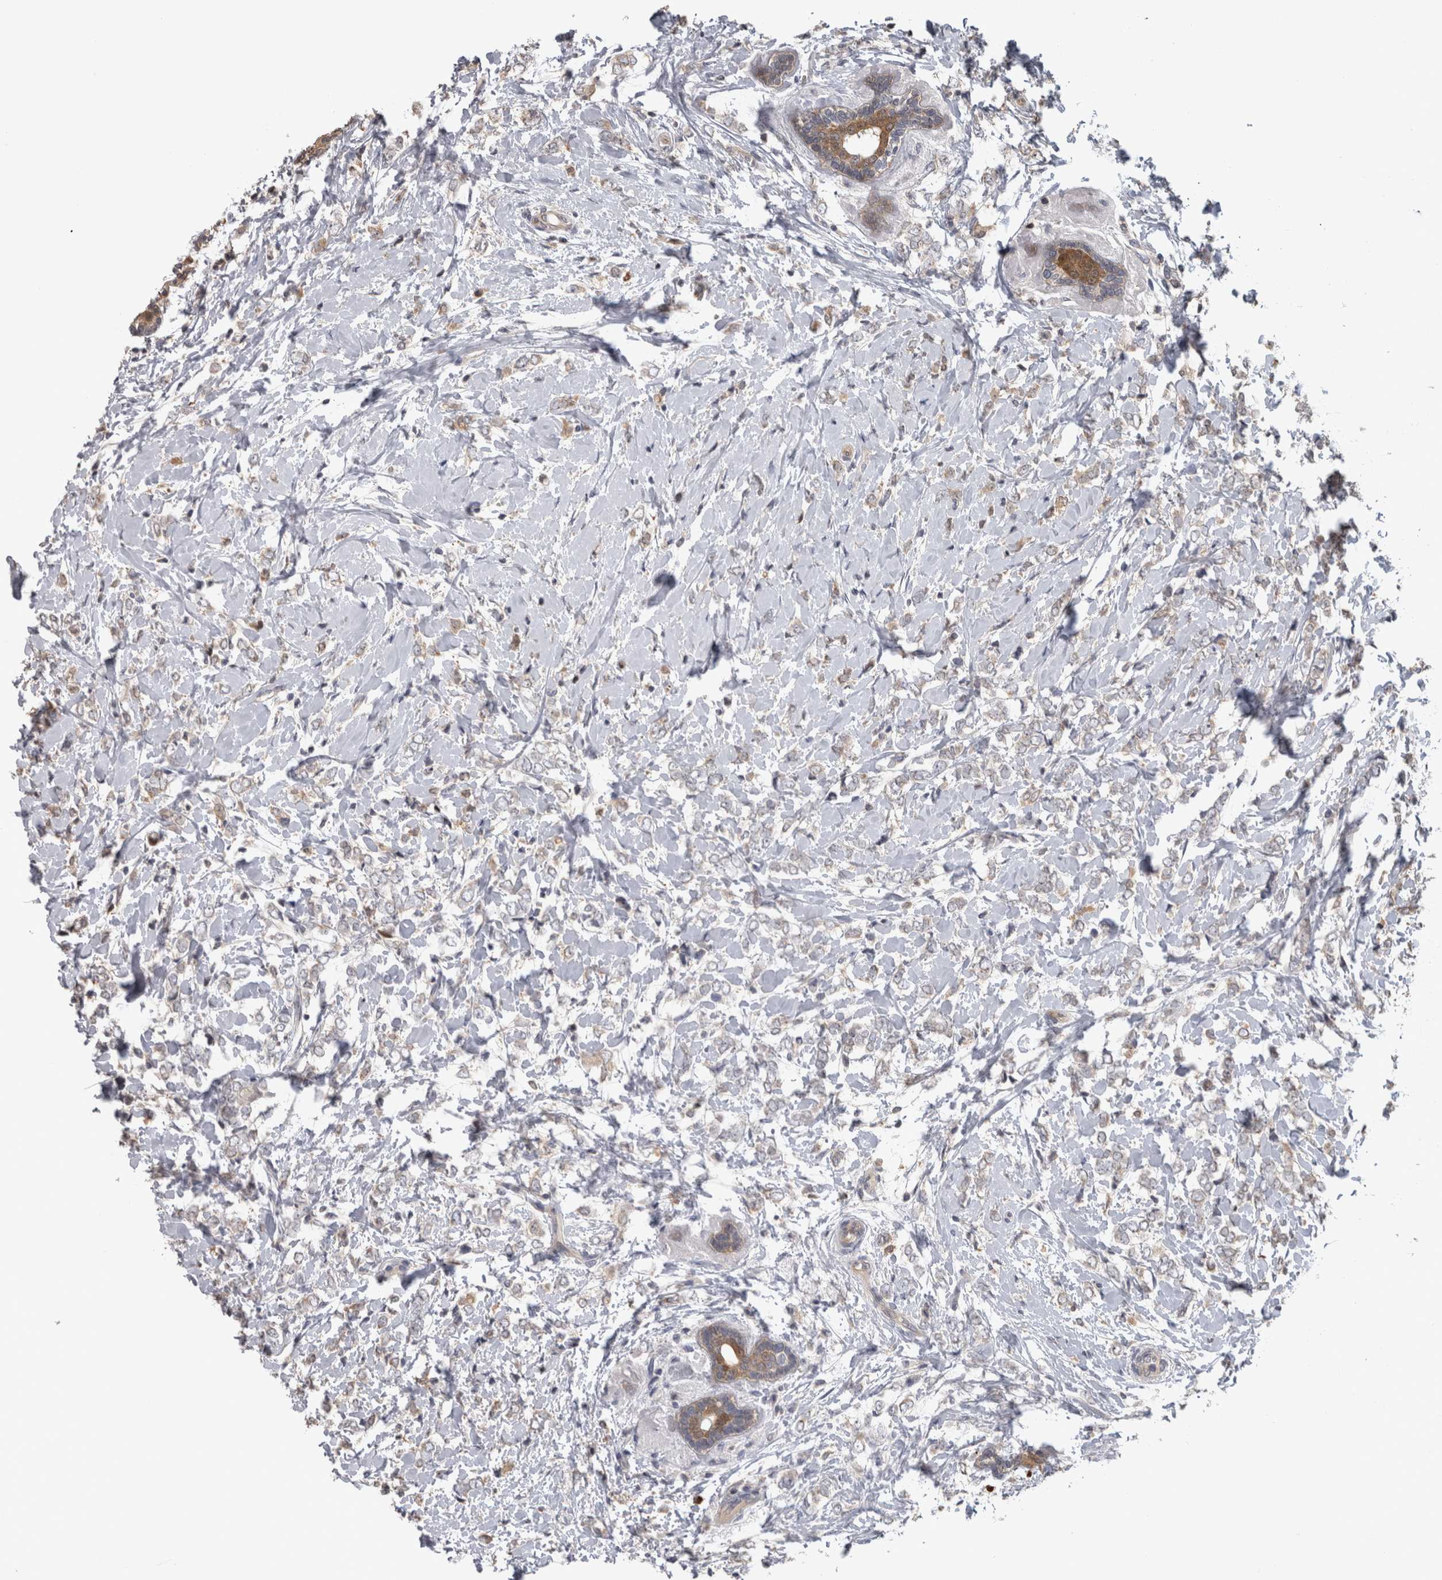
{"staining": {"intensity": "weak", "quantity": "<25%", "location": "cytoplasmic/membranous"}, "tissue": "breast cancer", "cell_type": "Tumor cells", "image_type": "cancer", "snomed": [{"axis": "morphology", "description": "Normal tissue, NOS"}, {"axis": "morphology", "description": "Lobular carcinoma"}, {"axis": "topography", "description": "Breast"}], "caption": "IHC of breast cancer demonstrates no positivity in tumor cells.", "gene": "USH1G", "patient": {"sex": "female", "age": 47}}